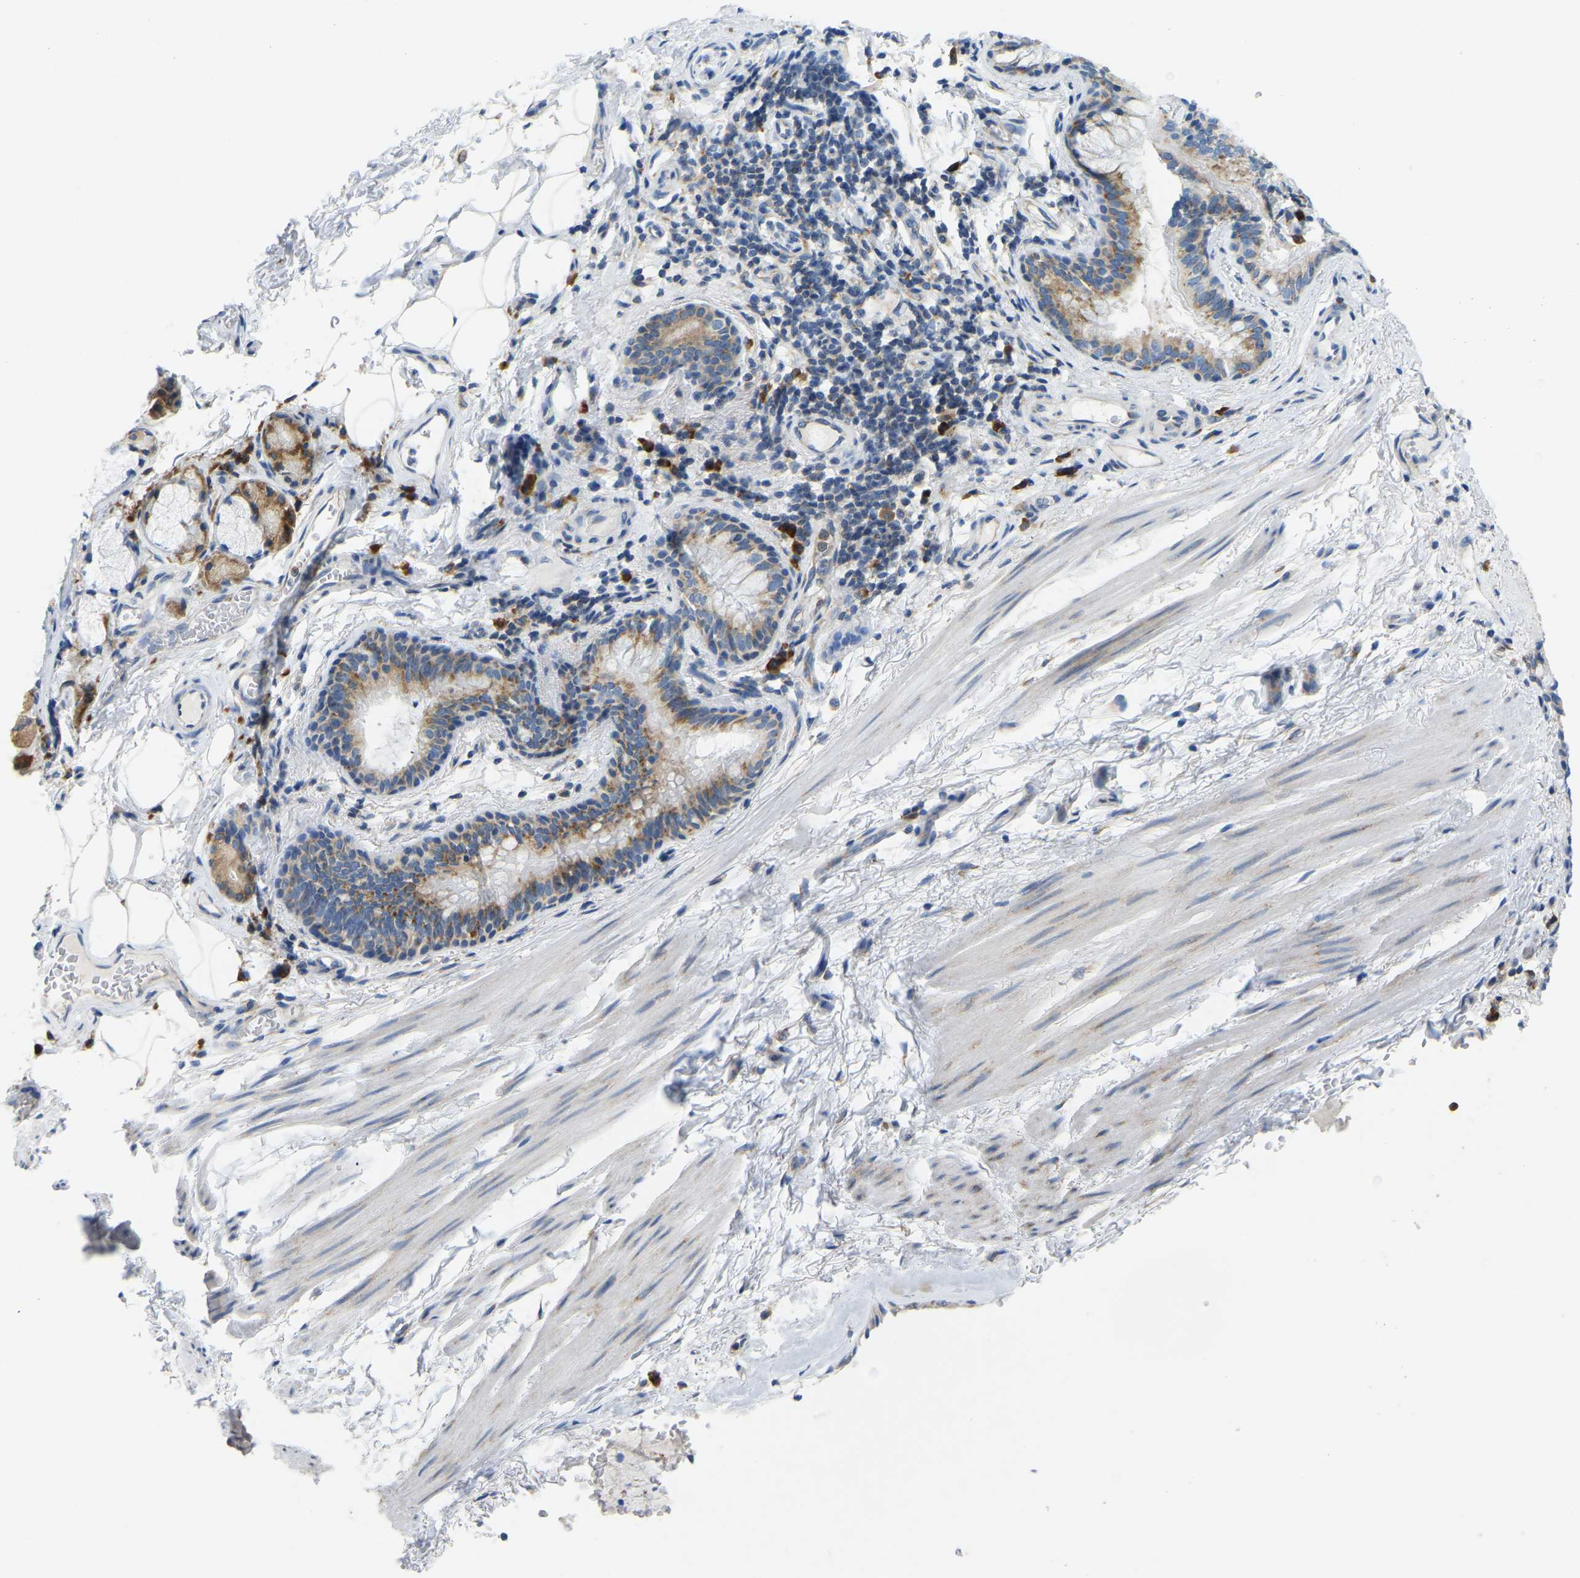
{"staining": {"intensity": "moderate", "quantity": ">75%", "location": "cytoplasmic/membranous"}, "tissue": "bronchus", "cell_type": "Respiratory epithelial cells", "image_type": "normal", "snomed": [{"axis": "morphology", "description": "Normal tissue, NOS"}, {"axis": "topography", "description": "Cartilage tissue"}], "caption": "DAB (3,3'-diaminobenzidine) immunohistochemical staining of unremarkable human bronchus demonstrates moderate cytoplasmic/membranous protein expression in about >75% of respiratory epithelial cells.", "gene": "SND1", "patient": {"sex": "female", "age": 63}}